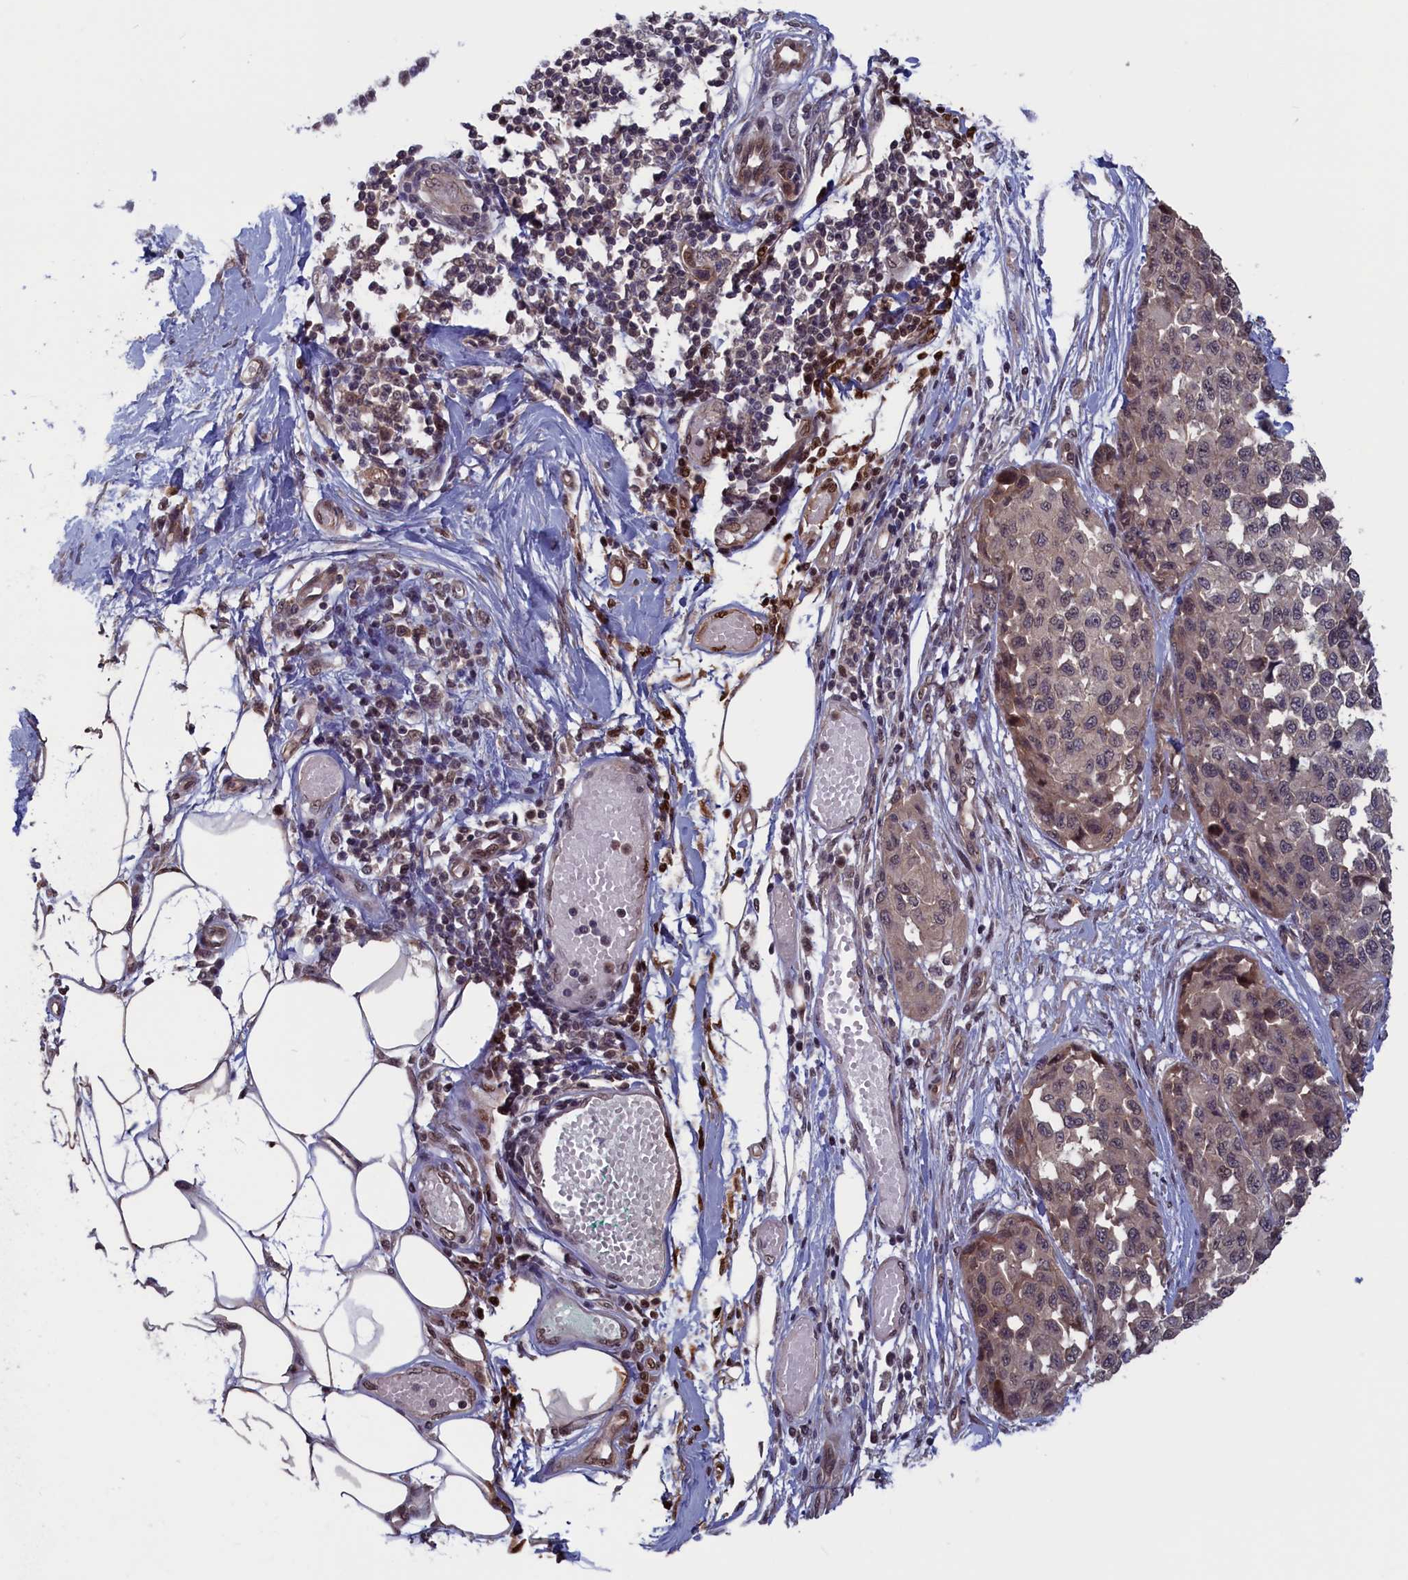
{"staining": {"intensity": "weak", "quantity": "<25%", "location": "cytoplasmic/membranous,nuclear"}, "tissue": "melanoma", "cell_type": "Tumor cells", "image_type": "cancer", "snomed": [{"axis": "morphology", "description": "Normal tissue, NOS"}, {"axis": "morphology", "description": "Malignant melanoma, NOS"}, {"axis": "topography", "description": "Skin"}], "caption": "There is no significant staining in tumor cells of melanoma.", "gene": "PLP2", "patient": {"sex": "male", "age": 62}}